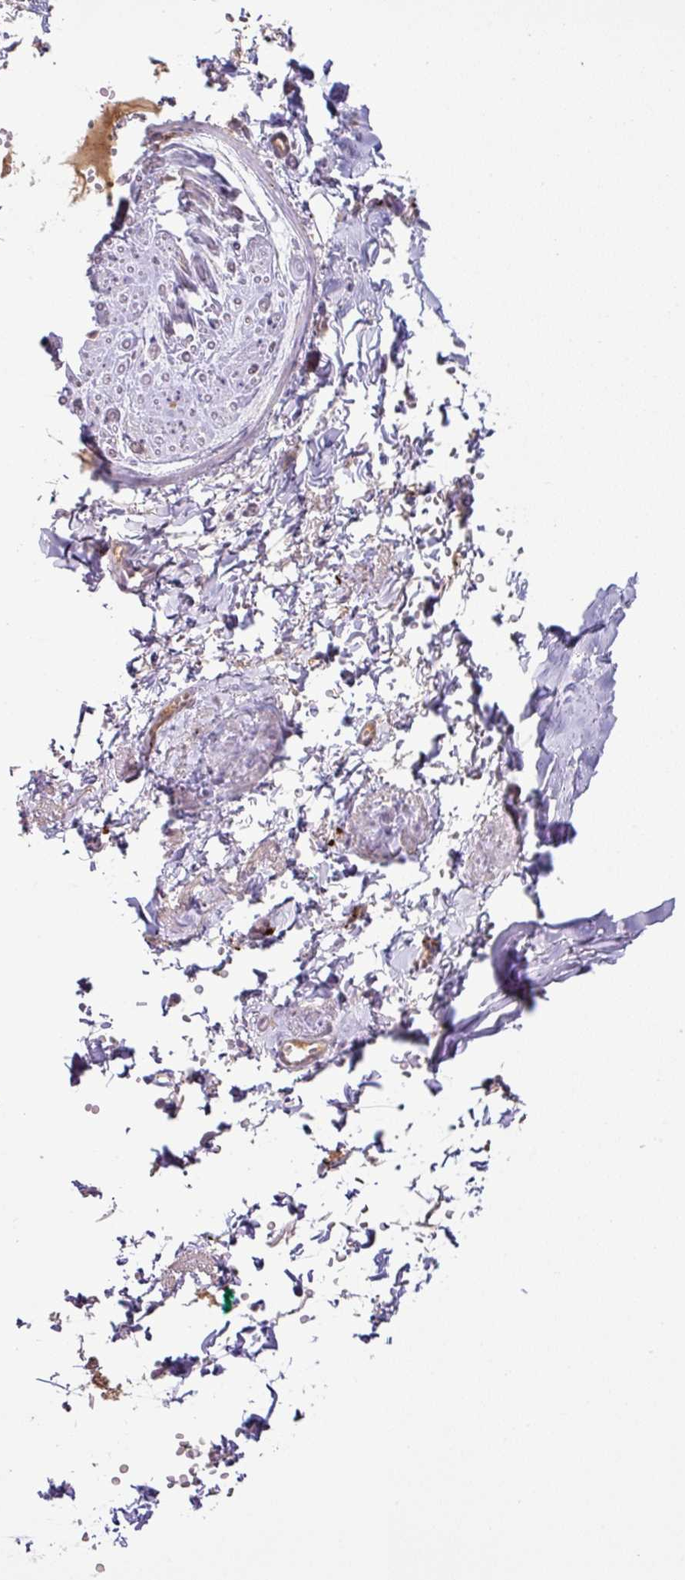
{"staining": {"intensity": "negative", "quantity": "none", "location": "none"}, "tissue": "soft tissue", "cell_type": "Fibroblasts", "image_type": "normal", "snomed": [{"axis": "morphology", "description": "Normal tissue, NOS"}, {"axis": "topography", "description": "Vulva"}, {"axis": "topography", "description": "Vagina"}, {"axis": "topography", "description": "Peripheral nerve tissue"}], "caption": "Immunohistochemical staining of unremarkable human soft tissue reveals no significant positivity in fibroblasts. The staining was performed using DAB (3,3'-diaminobenzidine) to visualize the protein expression in brown, while the nuclei were stained in blue with hematoxylin (Magnification: 20x).", "gene": "PLEKHH3", "patient": {"sex": "female", "age": 66}}